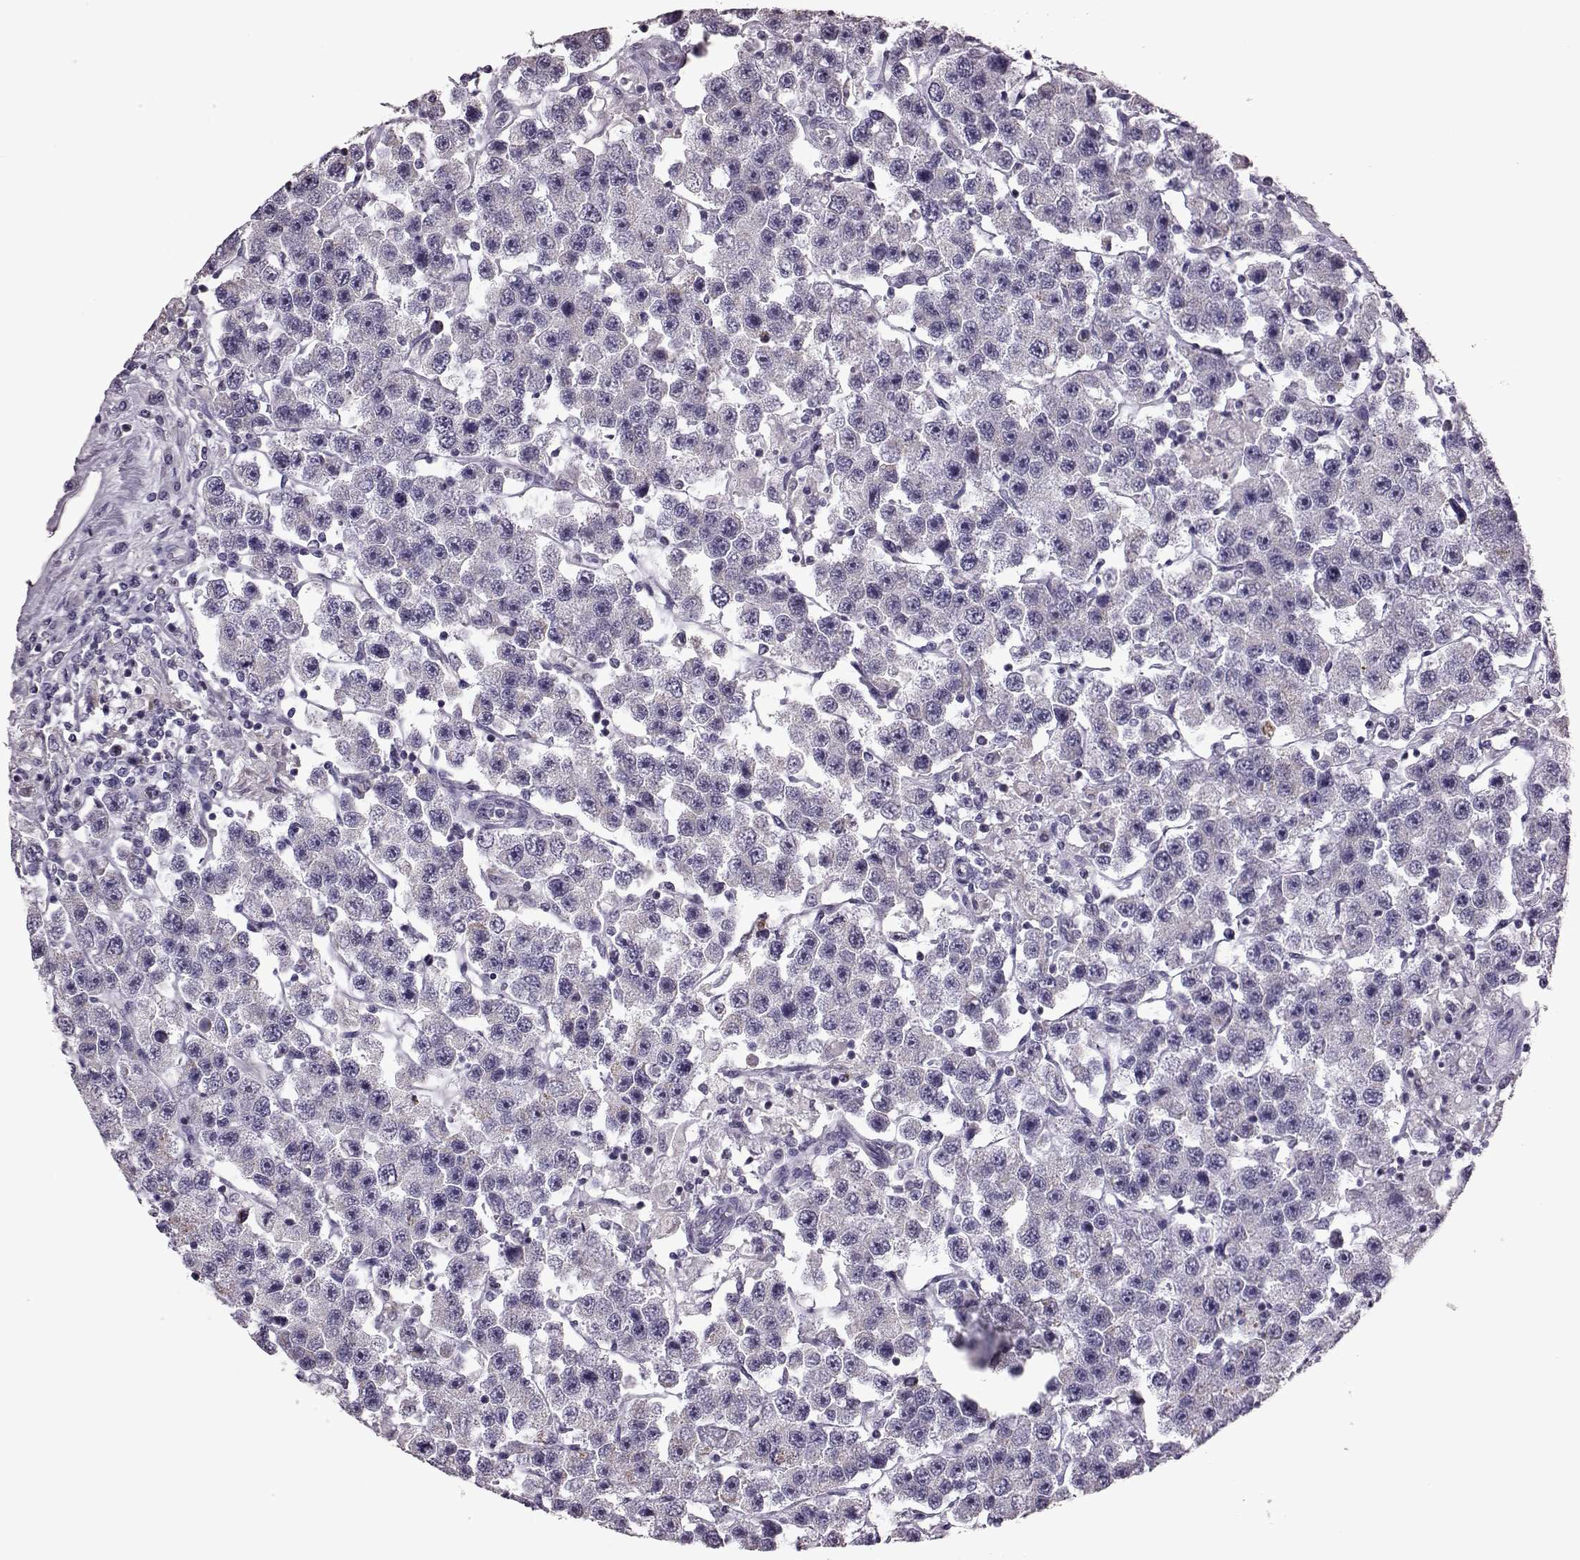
{"staining": {"intensity": "negative", "quantity": "none", "location": "none"}, "tissue": "testis cancer", "cell_type": "Tumor cells", "image_type": "cancer", "snomed": [{"axis": "morphology", "description": "Seminoma, NOS"}, {"axis": "topography", "description": "Testis"}], "caption": "The histopathology image displays no staining of tumor cells in testis seminoma.", "gene": "RIMS2", "patient": {"sex": "male", "age": 45}}